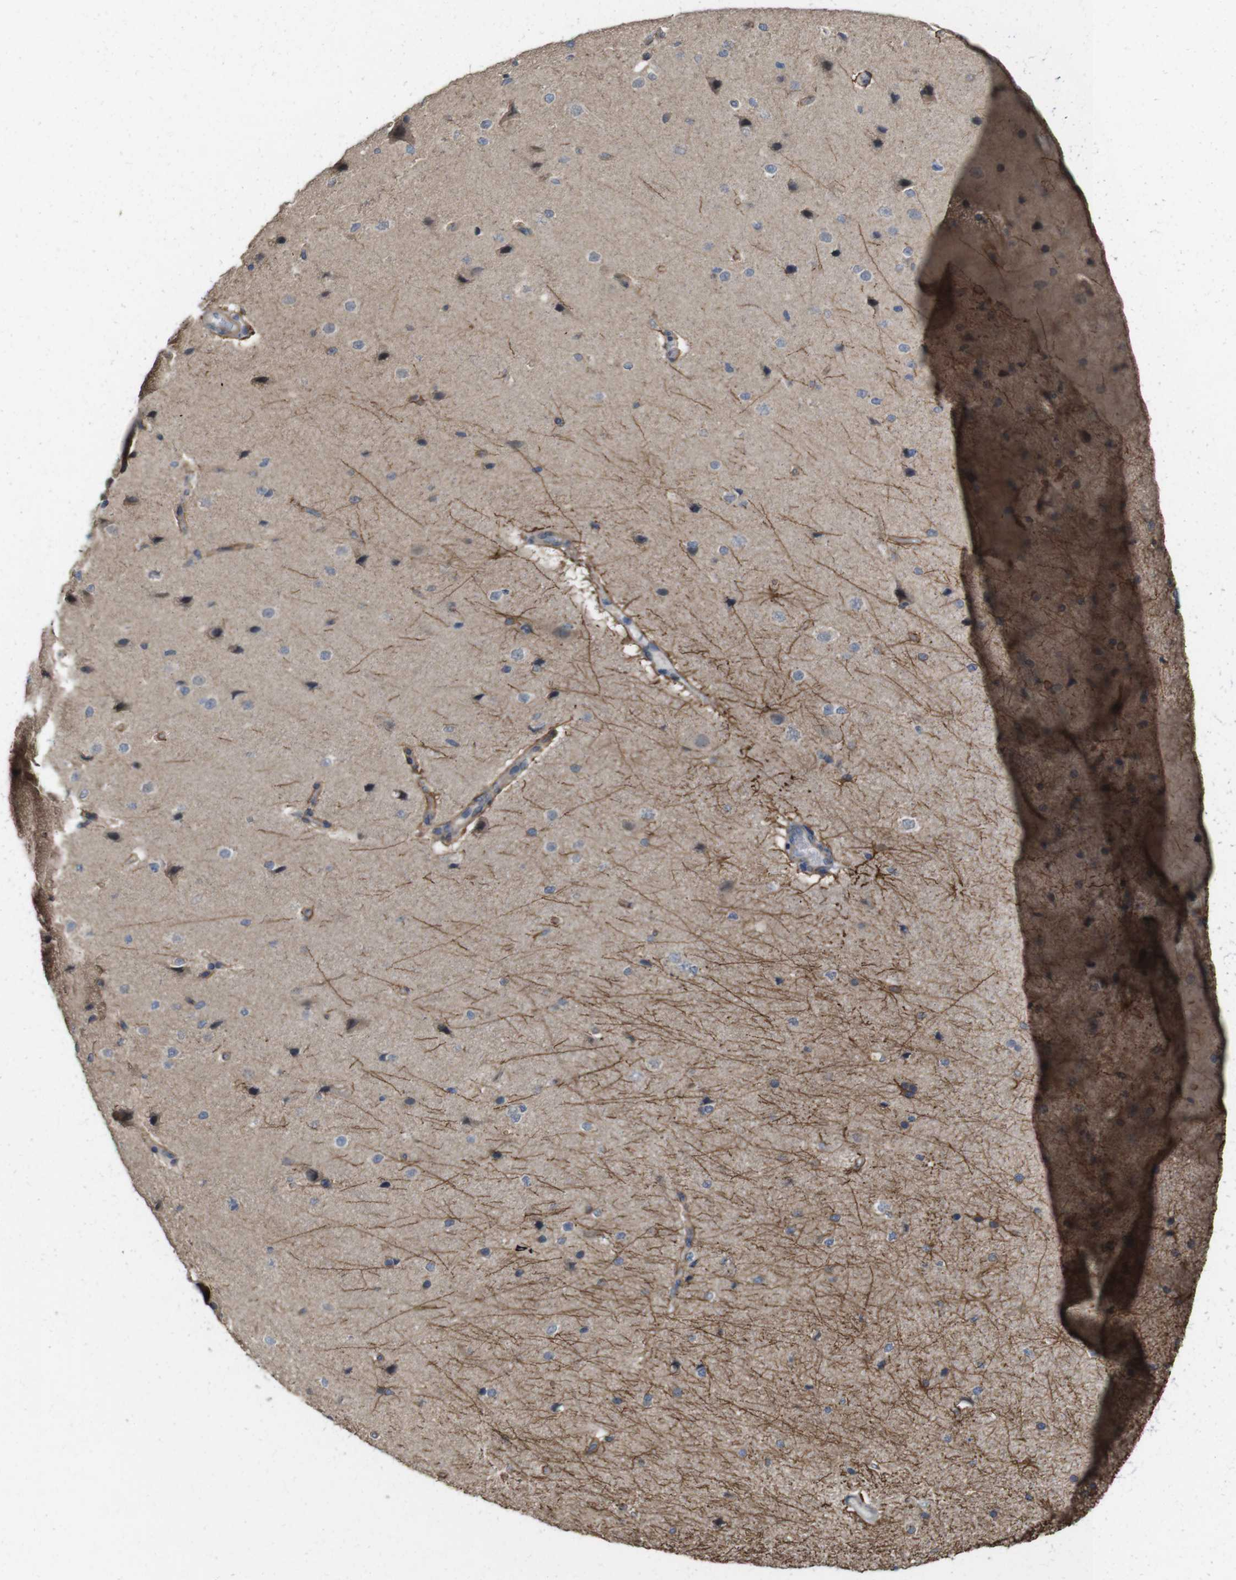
{"staining": {"intensity": "negative", "quantity": "none", "location": "none"}, "tissue": "cerebral cortex", "cell_type": "Endothelial cells", "image_type": "normal", "snomed": [{"axis": "morphology", "description": "Normal tissue, NOS"}, {"axis": "morphology", "description": "Developmental malformation"}, {"axis": "topography", "description": "Cerebral cortex"}], "caption": "The immunohistochemistry (IHC) micrograph has no significant expression in endothelial cells of cerebral cortex. (DAB (3,3'-diaminobenzidine) immunohistochemistry visualized using brightfield microscopy, high magnification).", "gene": "CDC34", "patient": {"sex": "female", "age": 30}}